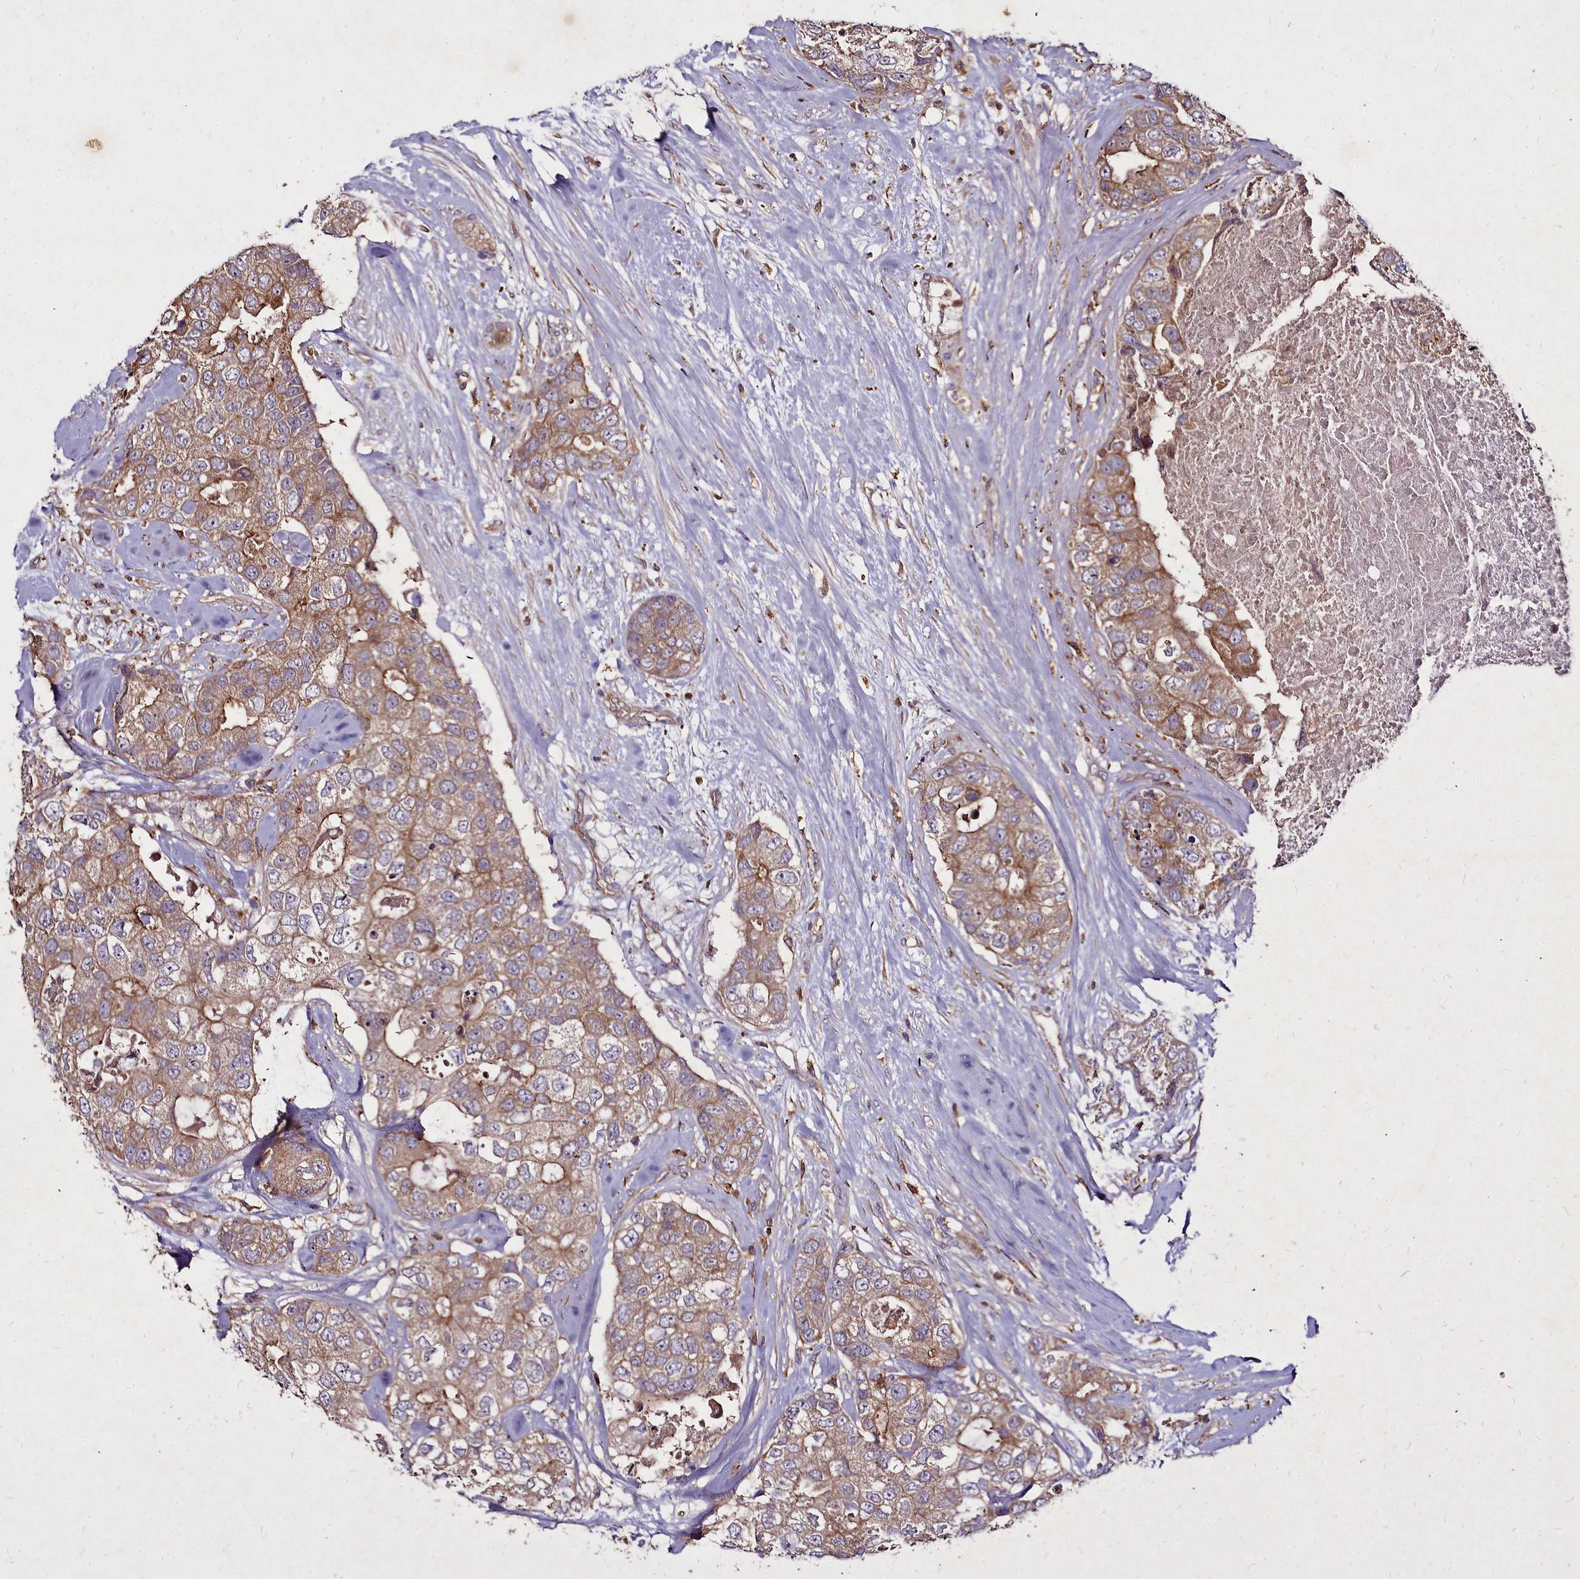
{"staining": {"intensity": "moderate", "quantity": ">75%", "location": "cytoplasmic/membranous"}, "tissue": "breast cancer", "cell_type": "Tumor cells", "image_type": "cancer", "snomed": [{"axis": "morphology", "description": "Duct carcinoma"}, {"axis": "topography", "description": "Breast"}], "caption": "Protein analysis of invasive ductal carcinoma (breast) tissue demonstrates moderate cytoplasmic/membranous expression in about >75% of tumor cells.", "gene": "NCKAP1L", "patient": {"sex": "female", "age": 62}}